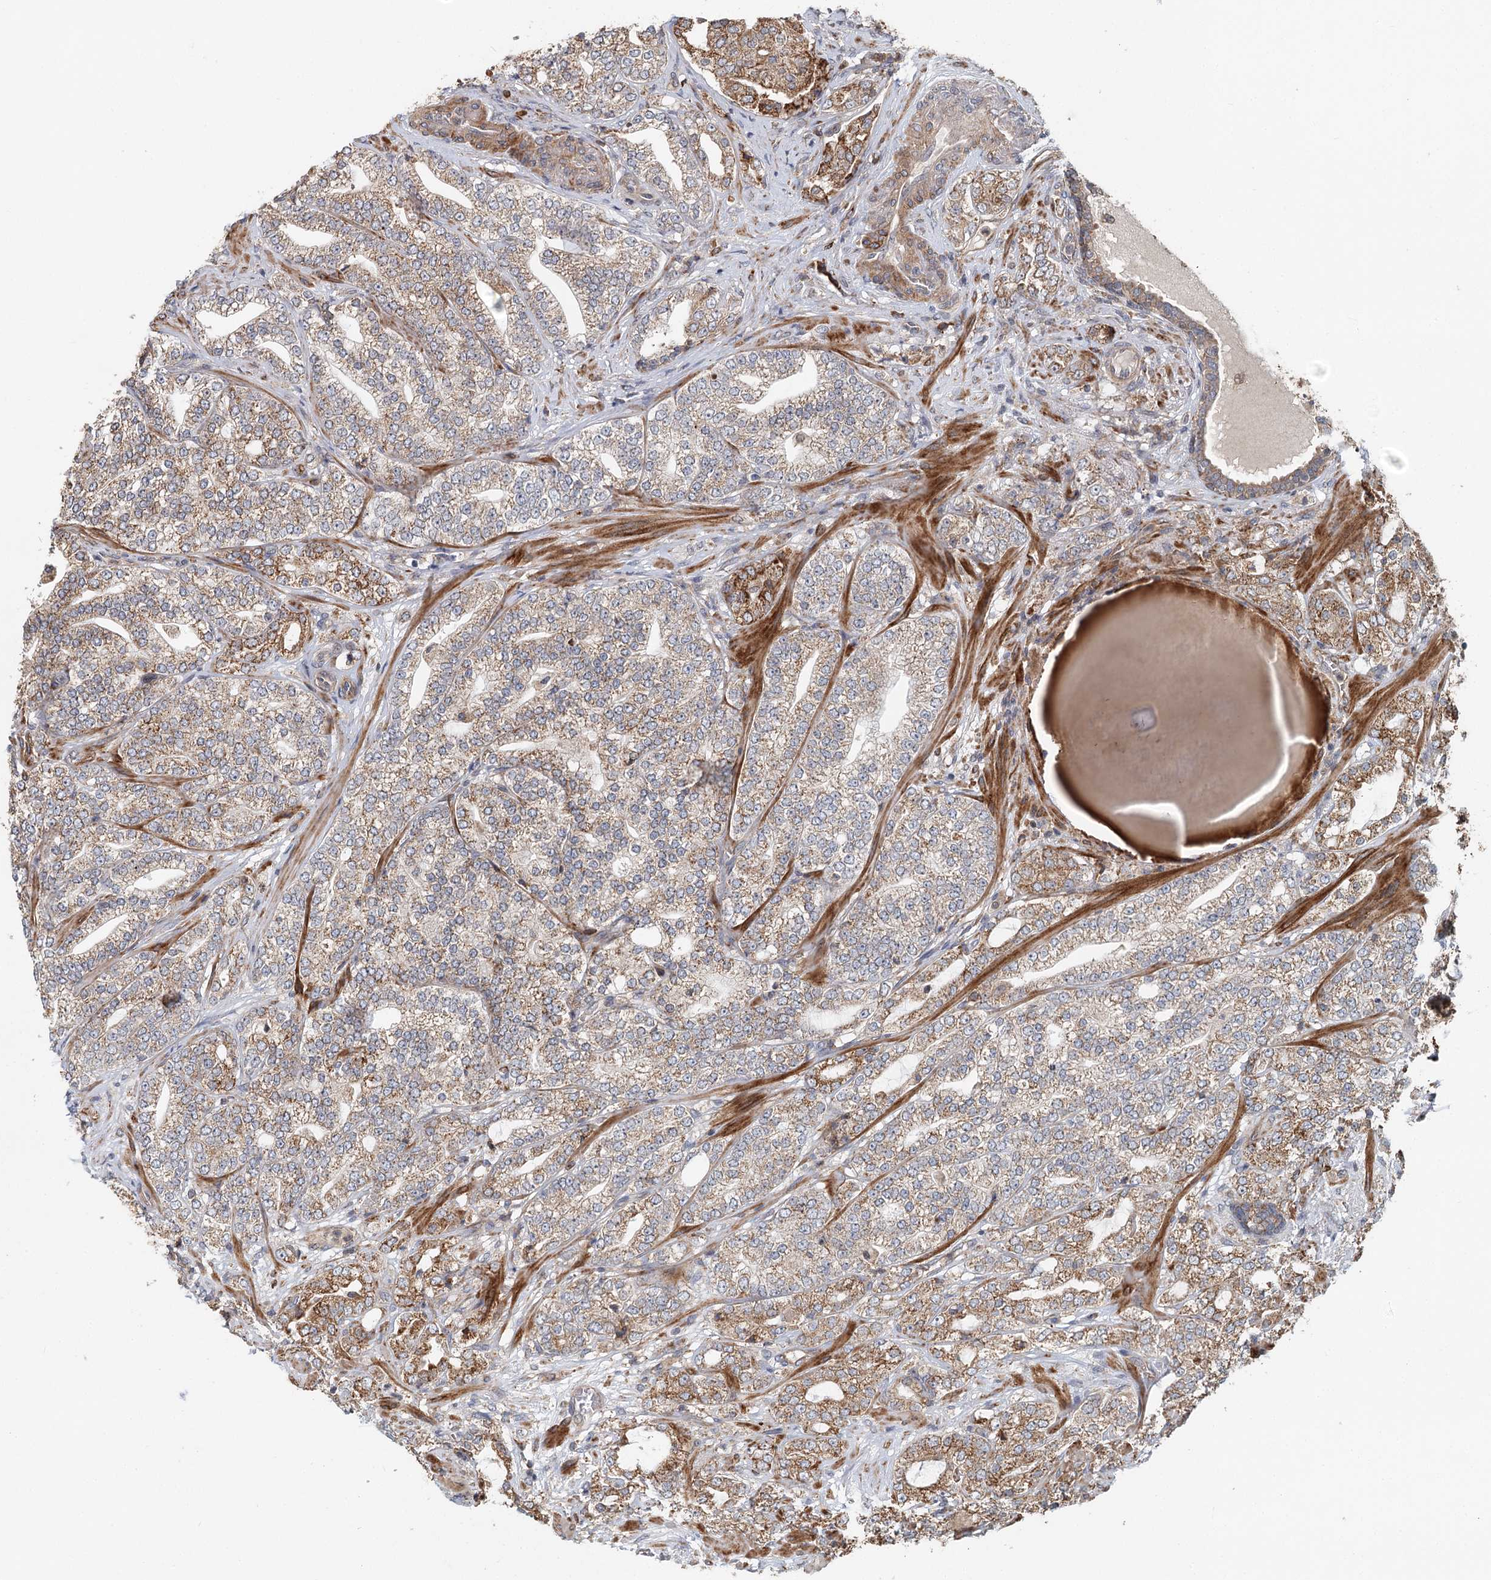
{"staining": {"intensity": "moderate", "quantity": ">75%", "location": "cytoplasmic/membranous"}, "tissue": "prostate cancer", "cell_type": "Tumor cells", "image_type": "cancer", "snomed": [{"axis": "morphology", "description": "Adenocarcinoma, High grade"}, {"axis": "topography", "description": "Prostate"}], "caption": "Adenocarcinoma (high-grade) (prostate) tissue exhibits moderate cytoplasmic/membranous expression in about >75% of tumor cells, visualized by immunohistochemistry.", "gene": "RNF111", "patient": {"sex": "male", "age": 64}}